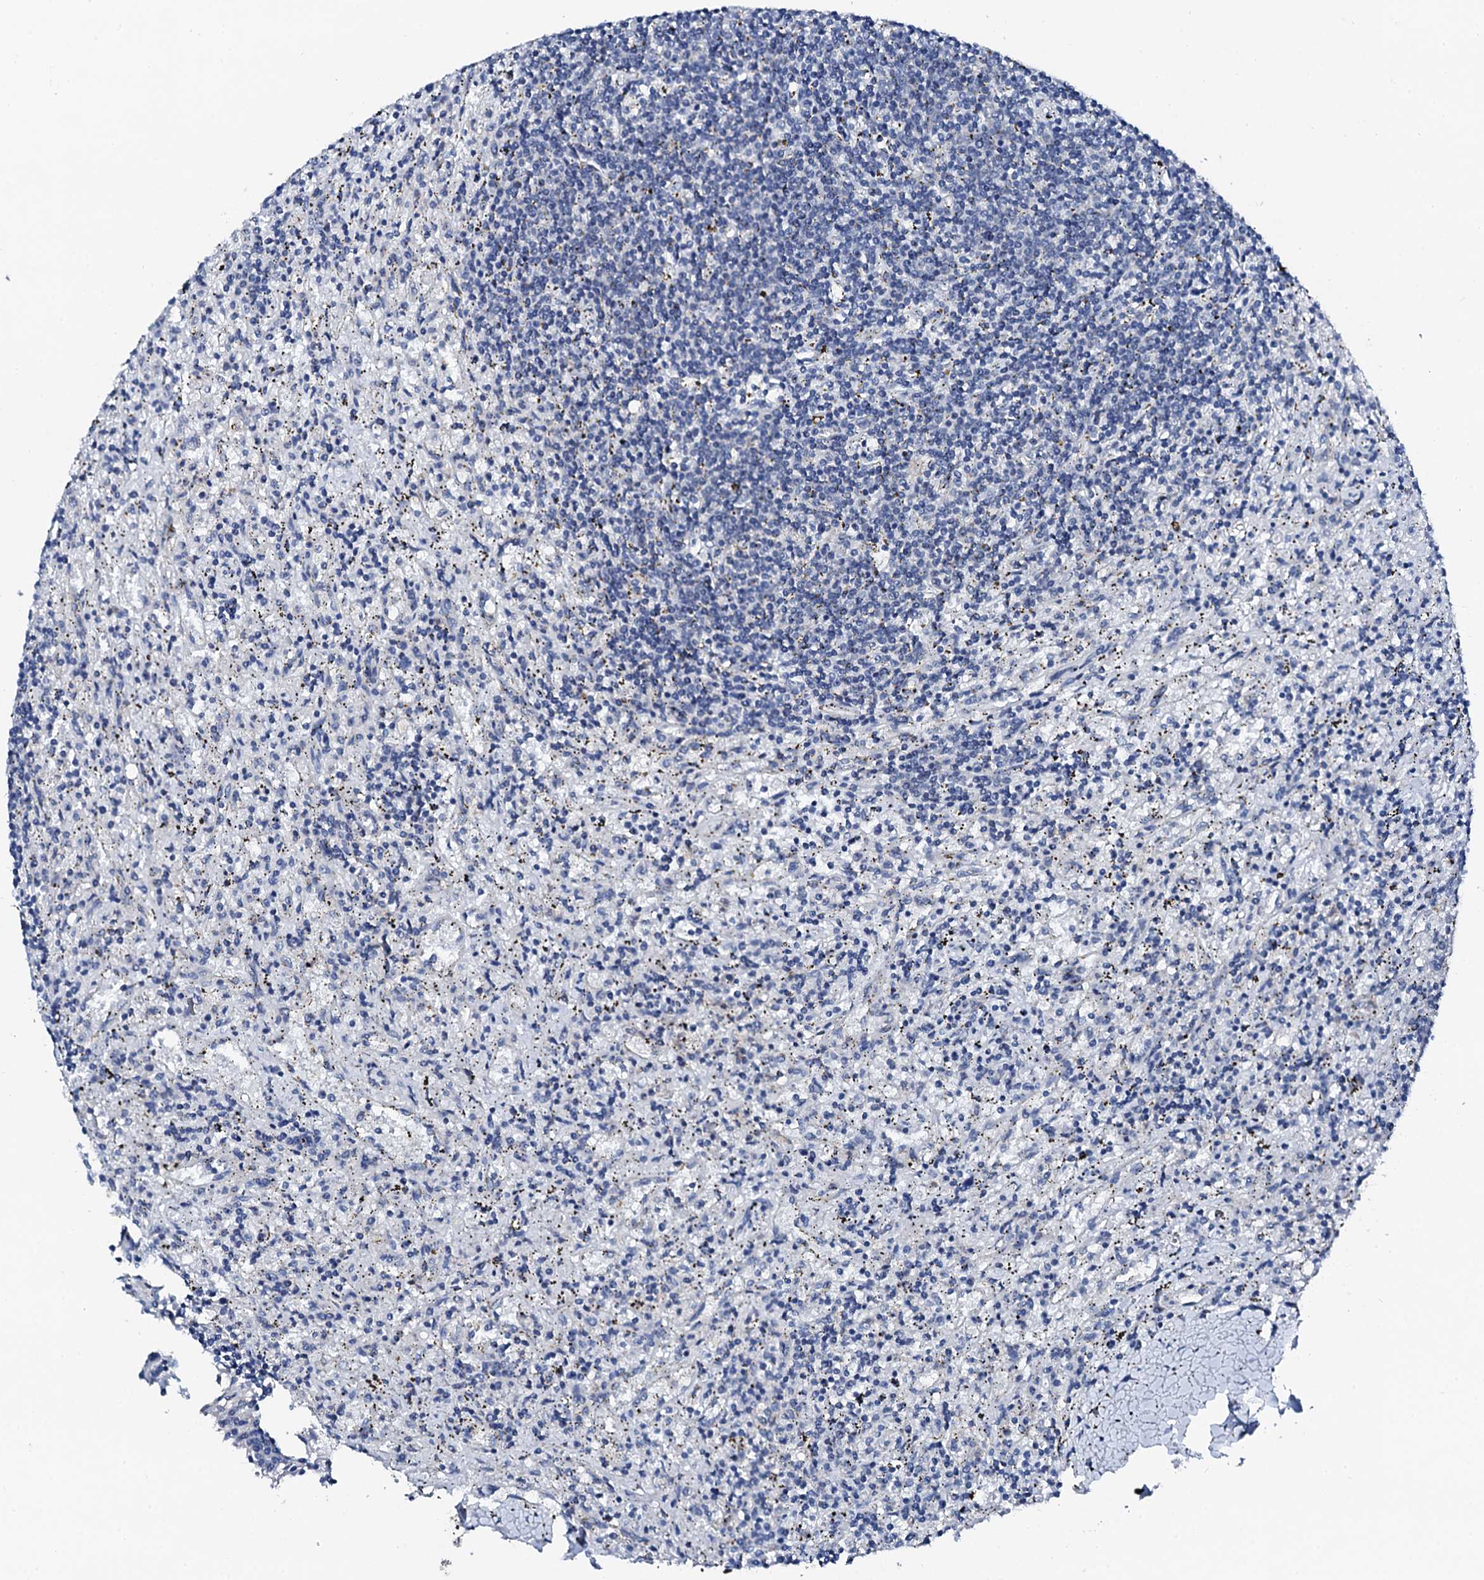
{"staining": {"intensity": "negative", "quantity": "none", "location": "none"}, "tissue": "lymphoma", "cell_type": "Tumor cells", "image_type": "cancer", "snomed": [{"axis": "morphology", "description": "Malignant lymphoma, non-Hodgkin's type, Low grade"}, {"axis": "topography", "description": "Spleen"}], "caption": "Tumor cells are negative for protein expression in human lymphoma. (Brightfield microscopy of DAB immunohistochemistry at high magnification).", "gene": "TRAFD1", "patient": {"sex": "male", "age": 76}}